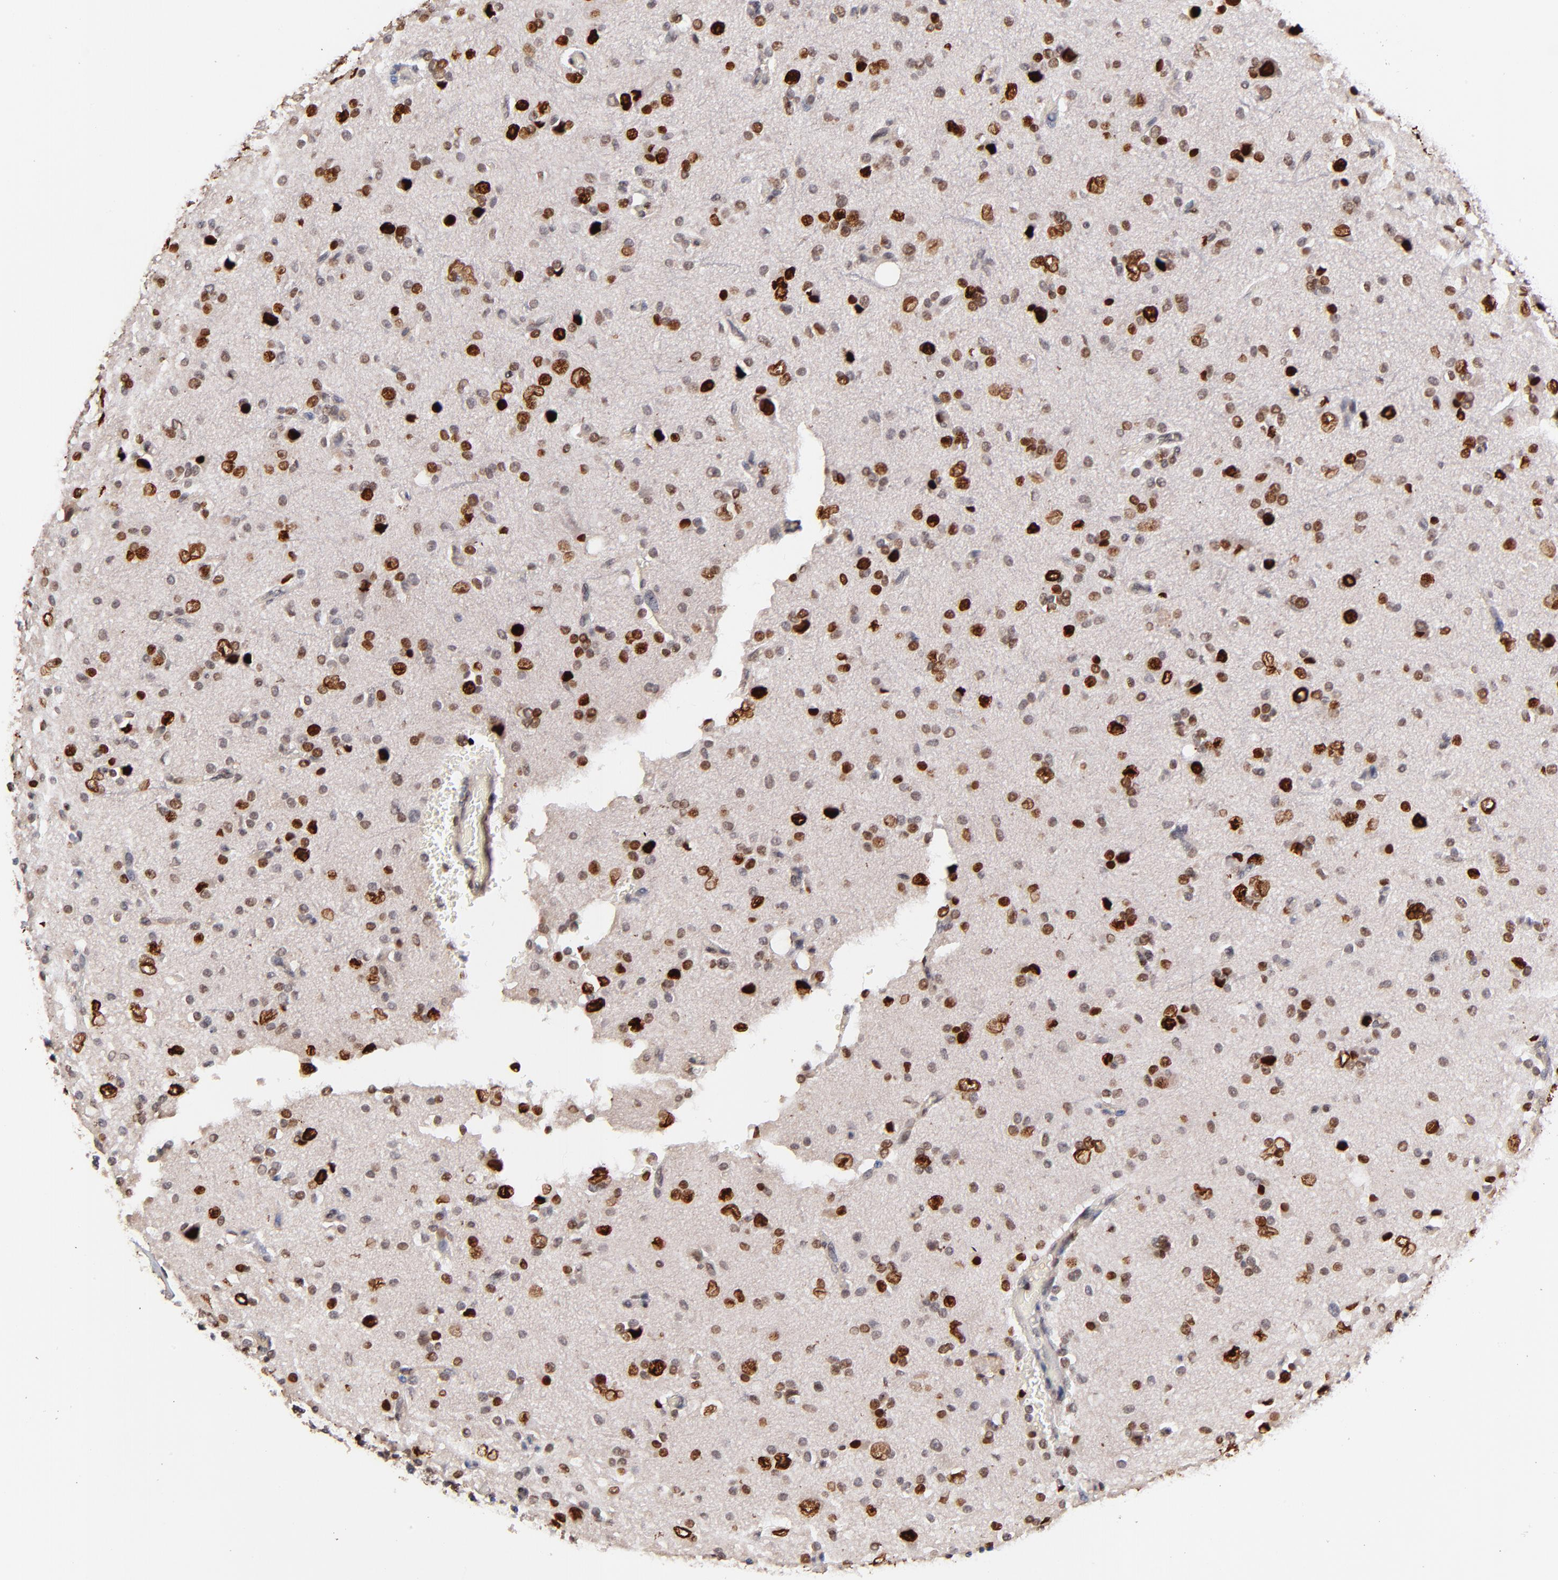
{"staining": {"intensity": "weak", "quantity": "25%-75%", "location": "nuclear"}, "tissue": "glioma", "cell_type": "Tumor cells", "image_type": "cancer", "snomed": [{"axis": "morphology", "description": "Glioma, malignant, High grade"}, {"axis": "topography", "description": "Brain"}], "caption": "Protein expression by immunohistochemistry exhibits weak nuclear expression in approximately 25%-75% of tumor cells in glioma.", "gene": "ZFP92", "patient": {"sex": "male", "age": 47}}